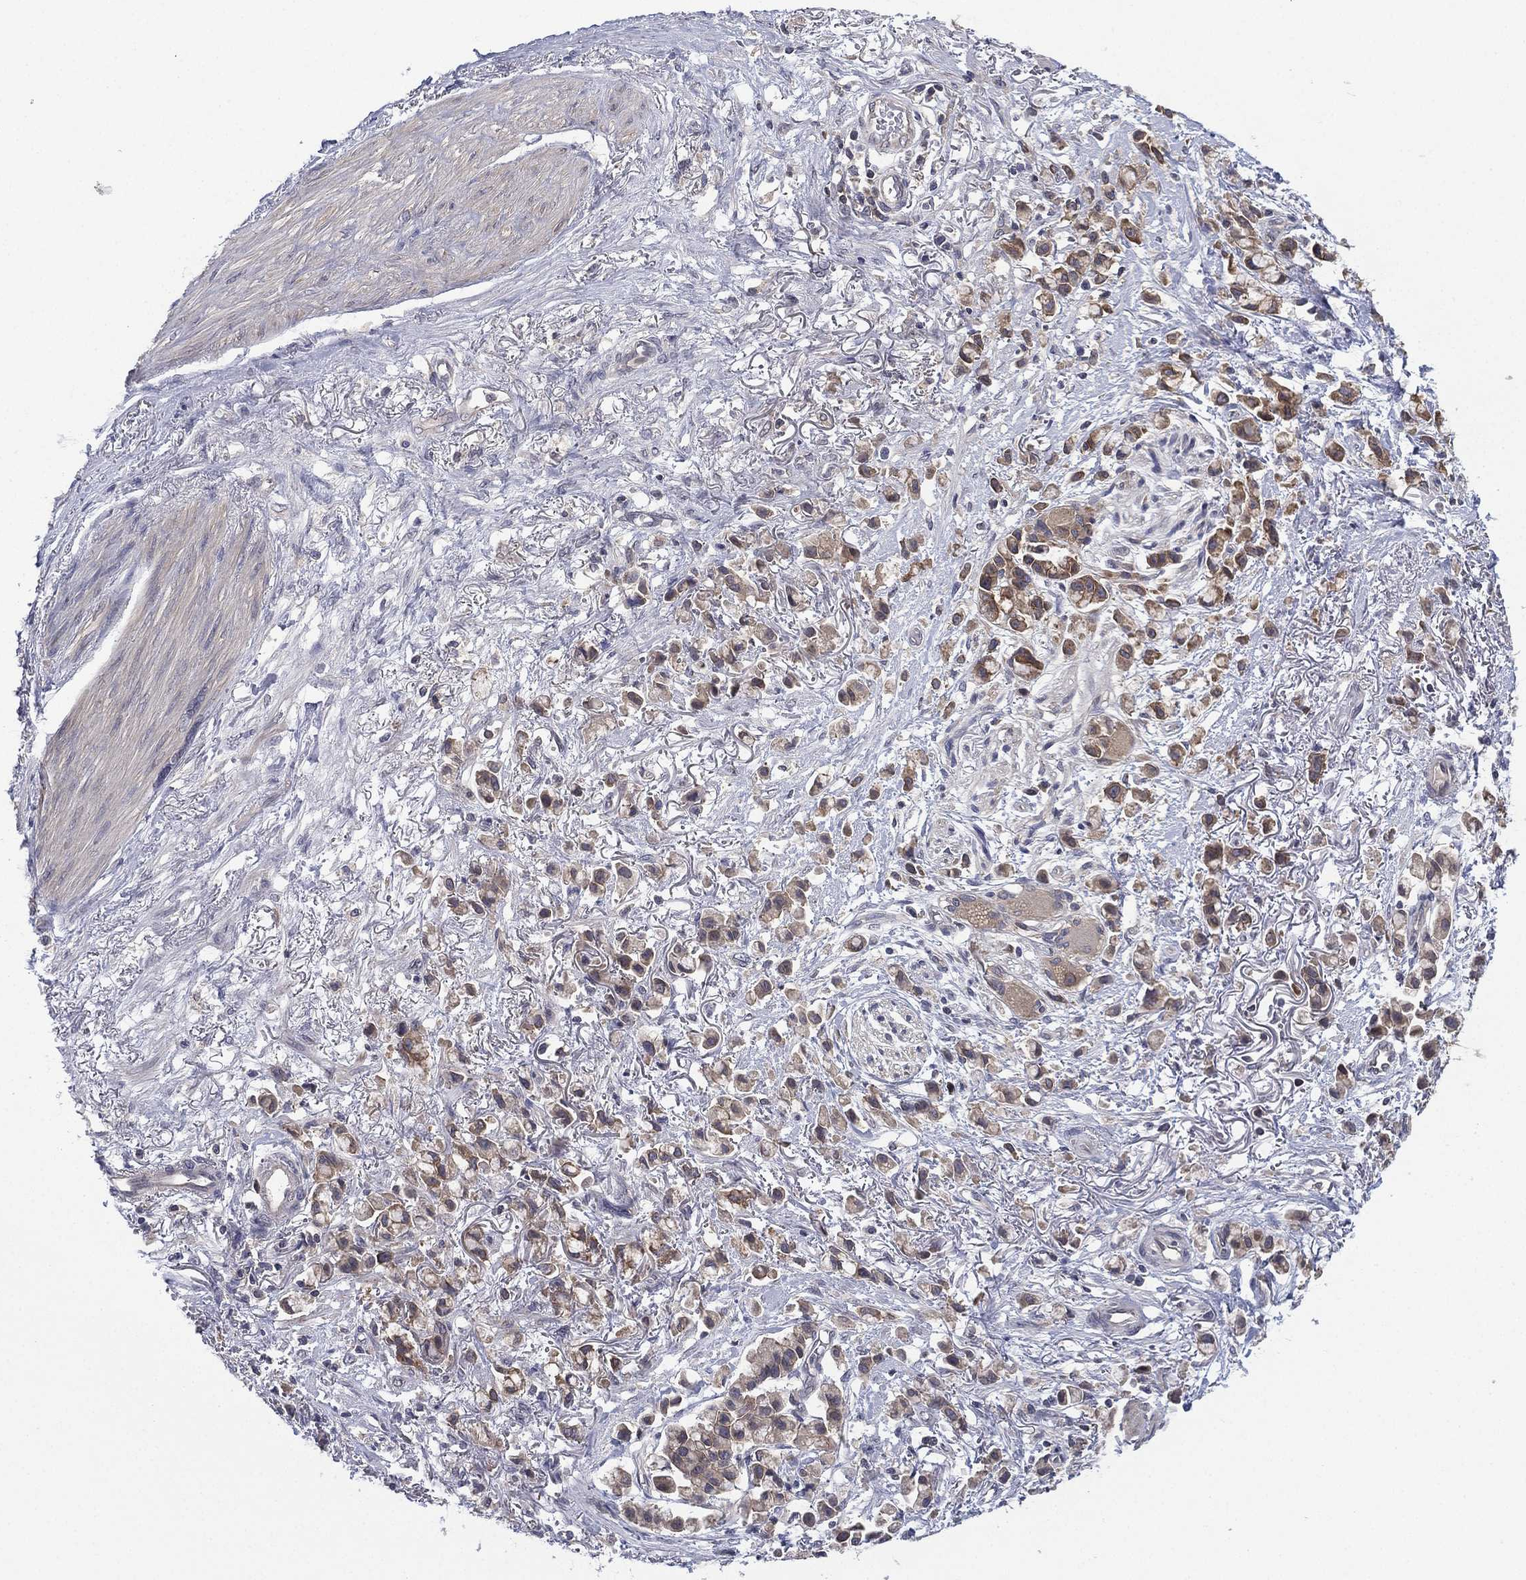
{"staining": {"intensity": "moderate", "quantity": "25%-75%", "location": "cytoplasmic/membranous"}, "tissue": "stomach cancer", "cell_type": "Tumor cells", "image_type": "cancer", "snomed": [{"axis": "morphology", "description": "Adenocarcinoma, NOS"}, {"axis": "topography", "description": "Stomach"}], "caption": "Adenocarcinoma (stomach) stained for a protein demonstrates moderate cytoplasmic/membranous positivity in tumor cells.", "gene": "MPP7", "patient": {"sex": "female", "age": 81}}